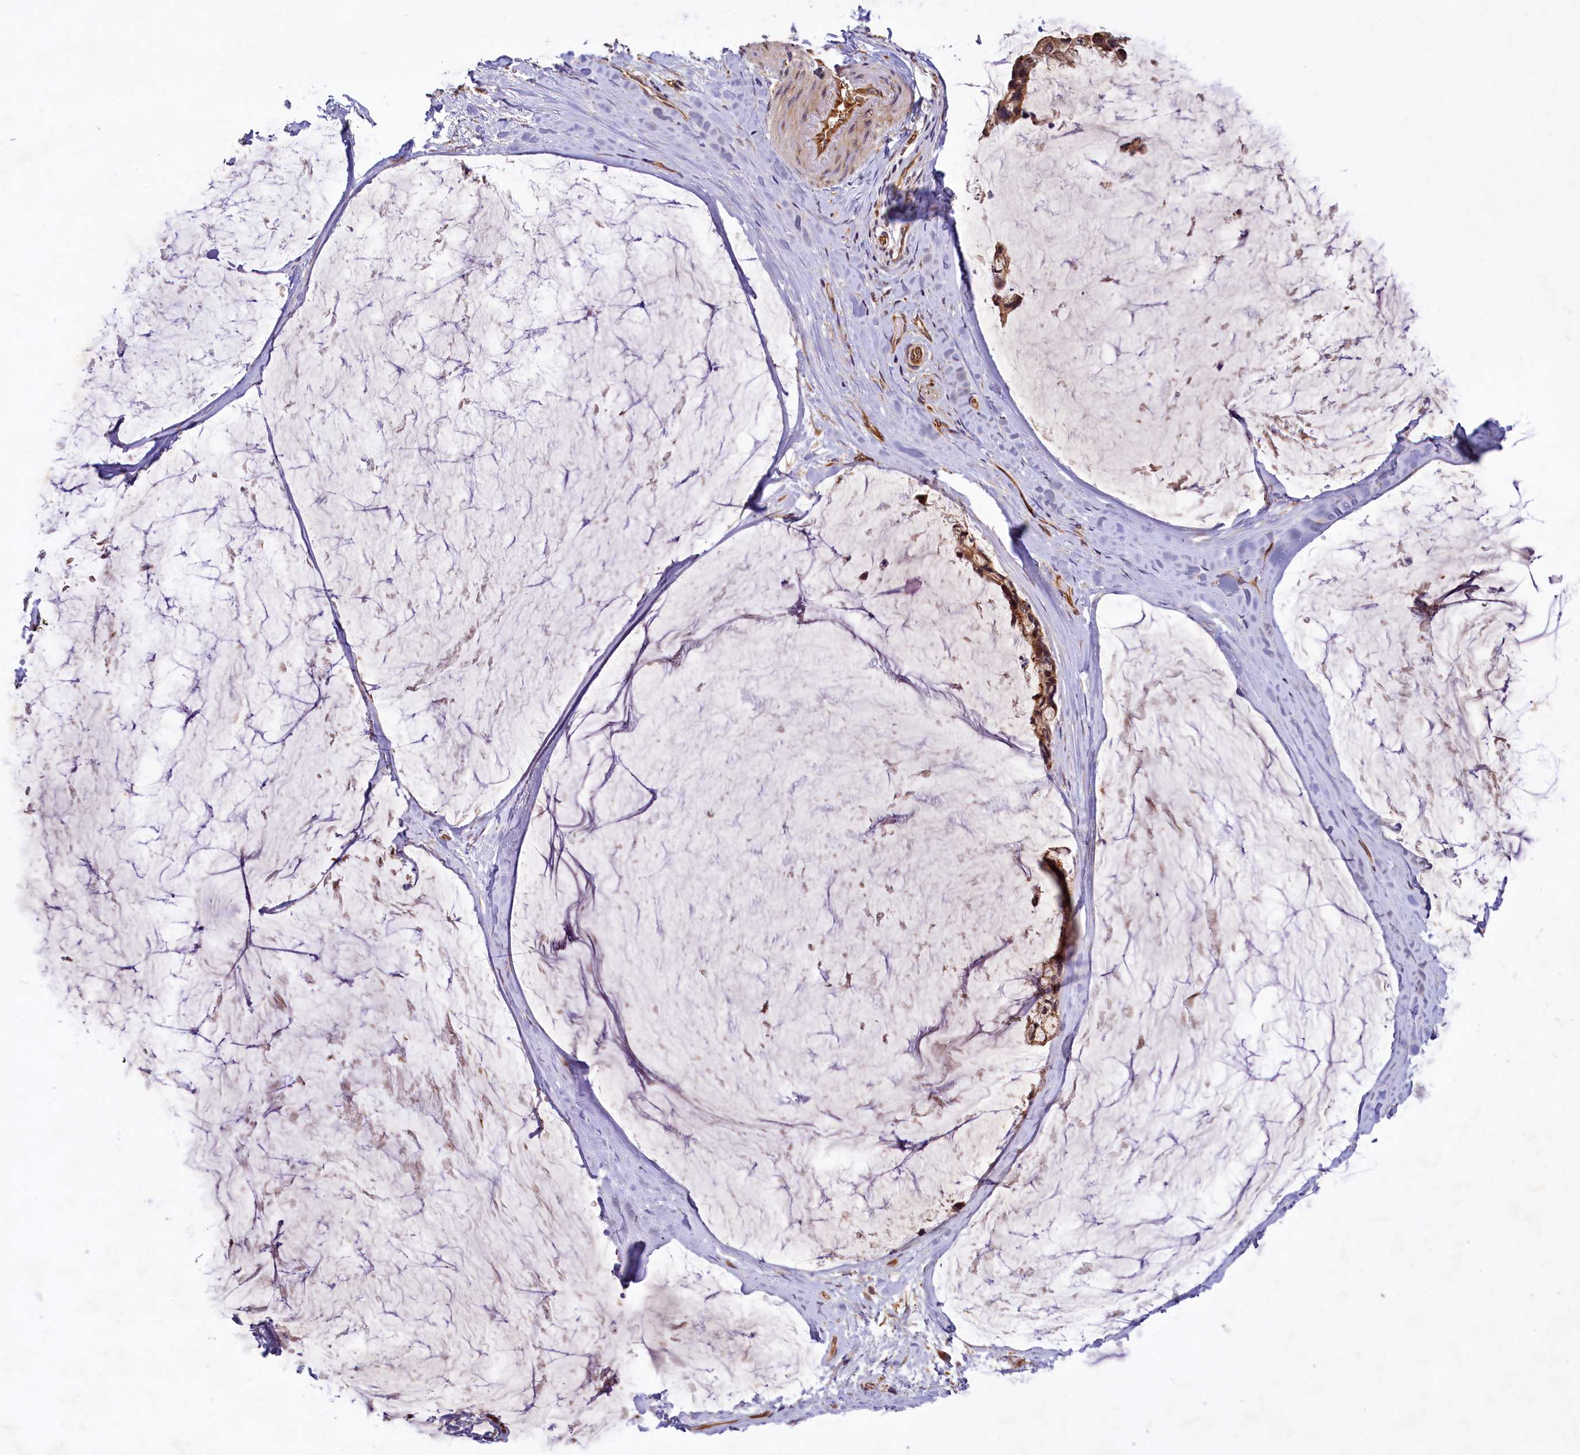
{"staining": {"intensity": "moderate", "quantity": ">75%", "location": "cytoplasmic/membranous"}, "tissue": "ovarian cancer", "cell_type": "Tumor cells", "image_type": "cancer", "snomed": [{"axis": "morphology", "description": "Cystadenocarcinoma, mucinous, NOS"}, {"axis": "topography", "description": "Ovary"}], "caption": "The micrograph displays staining of ovarian cancer, revealing moderate cytoplasmic/membranous protein positivity (brown color) within tumor cells.", "gene": "PKN2", "patient": {"sex": "female", "age": 39}}